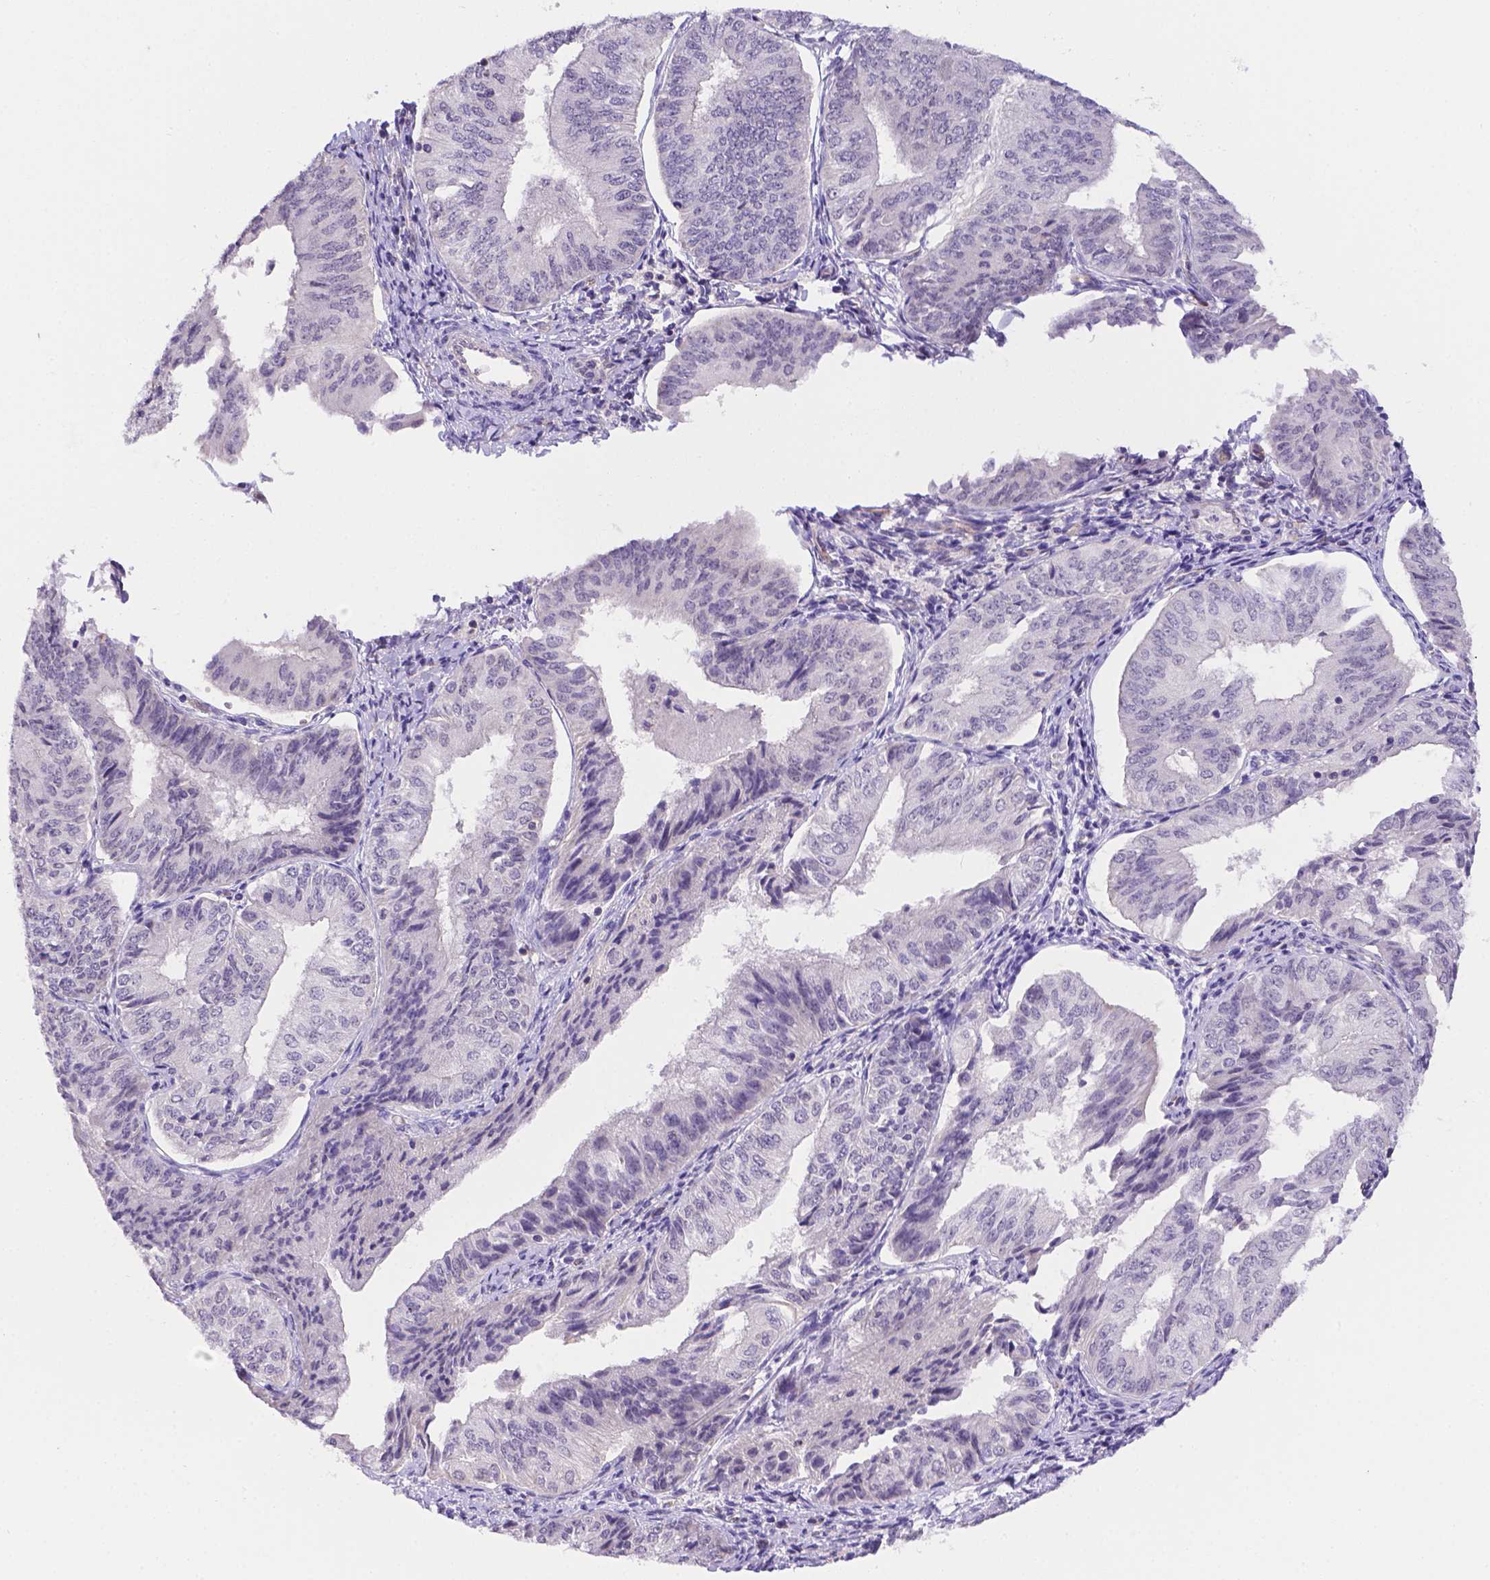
{"staining": {"intensity": "negative", "quantity": "none", "location": "none"}, "tissue": "endometrial cancer", "cell_type": "Tumor cells", "image_type": "cancer", "snomed": [{"axis": "morphology", "description": "Adenocarcinoma, NOS"}, {"axis": "topography", "description": "Endometrium"}], "caption": "An image of human adenocarcinoma (endometrial) is negative for staining in tumor cells. (DAB (3,3'-diaminobenzidine) immunohistochemistry (IHC) visualized using brightfield microscopy, high magnification).", "gene": "NXPE2", "patient": {"sex": "female", "age": 58}}